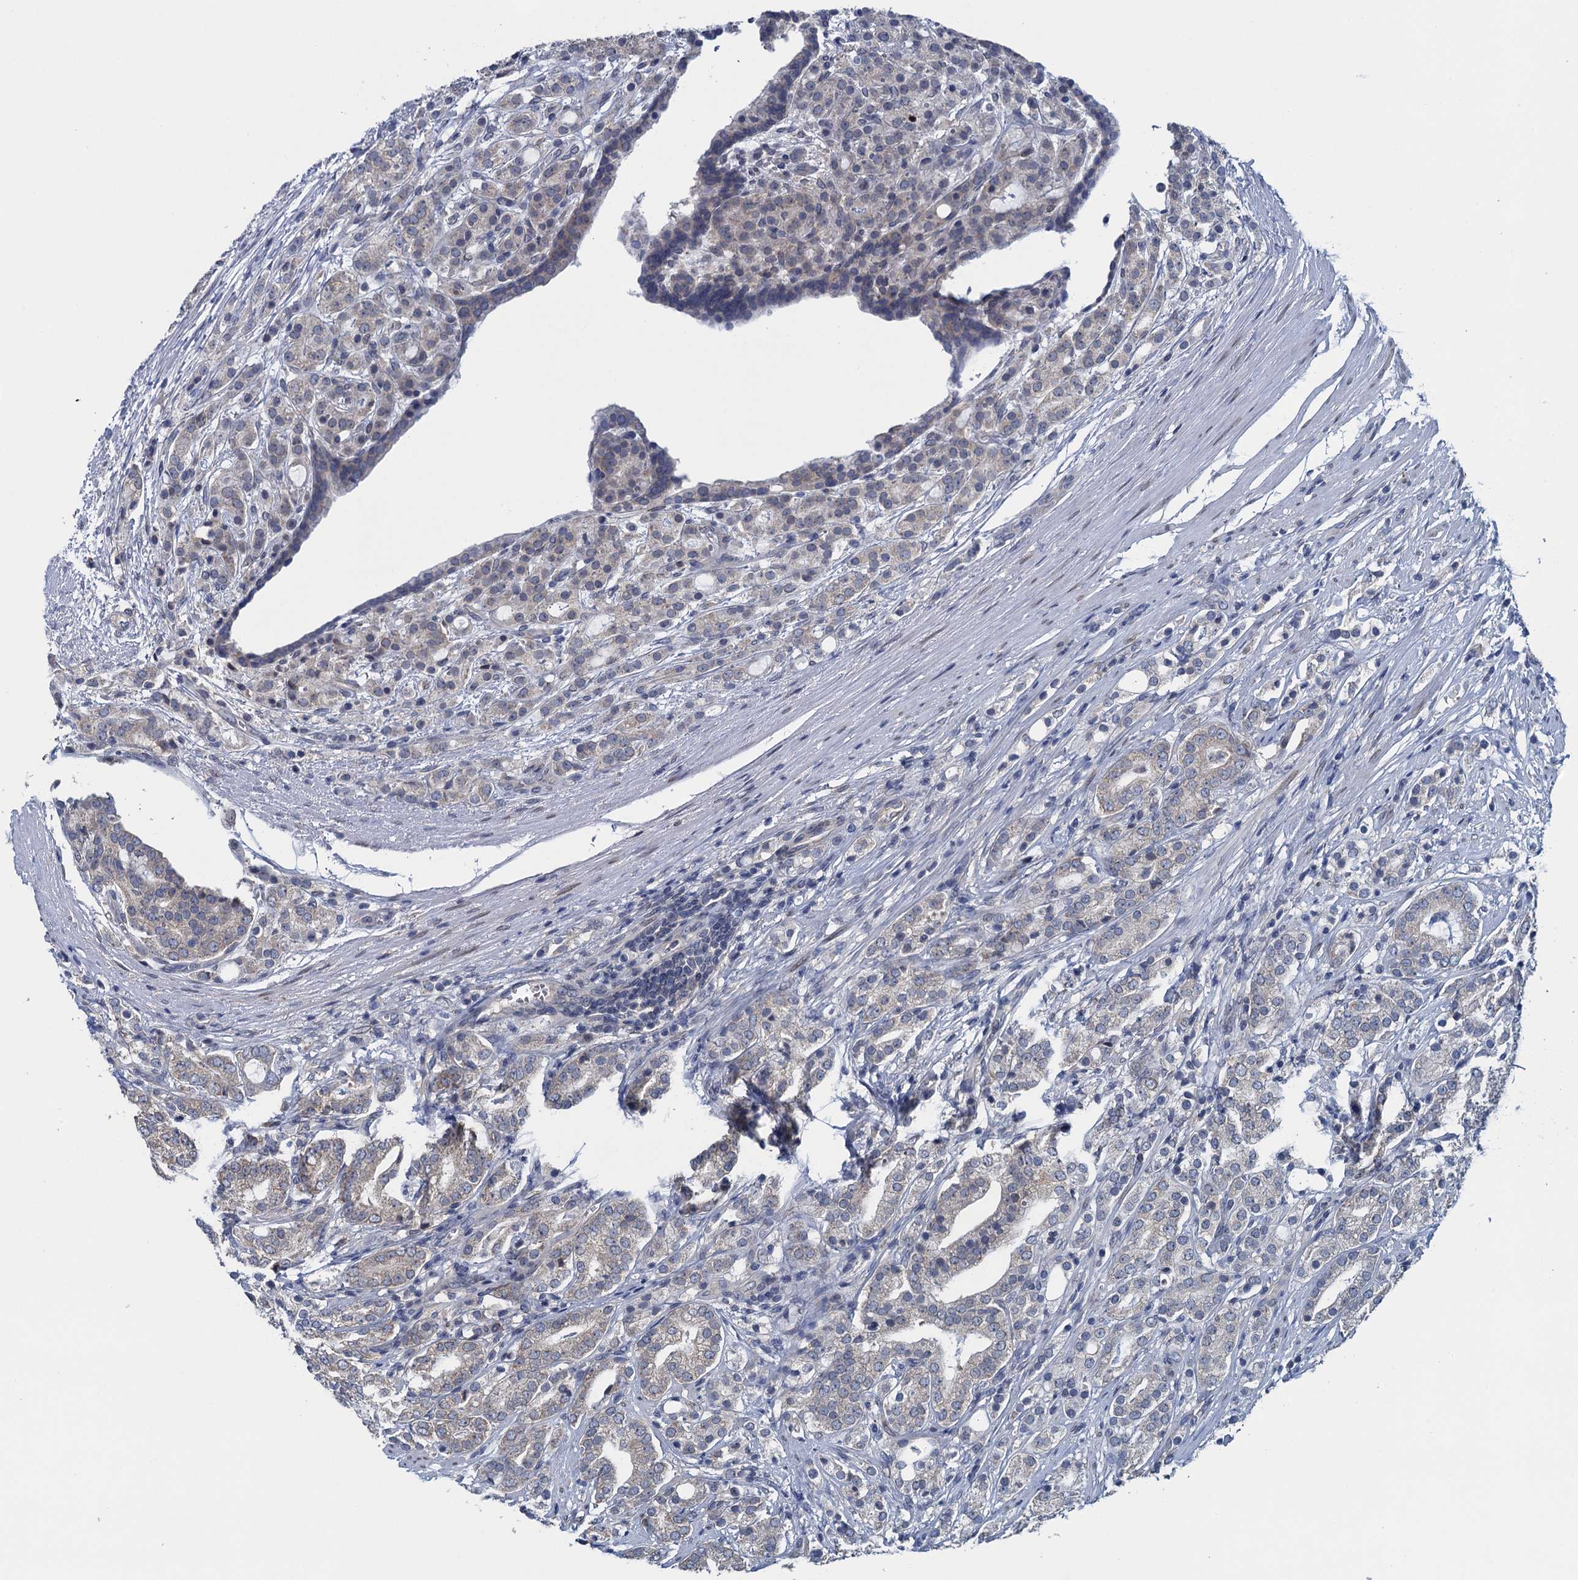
{"staining": {"intensity": "weak", "quantity": "<25%", "location": "cytoplasmic/membranous"}, "tissue": "prostate cancer", "cell_type": "Tumor cells", "image_type": "cancer", "snomed": [{"axis": "morphology", "description": "Adenocarcinoma, High grade"}, {"axis": "topography", "description": "Prostate"}], "caption": "Tumor cells are negative for brown protein staining in adenocarcinoma (high-grade) (prostate).", "gene": "CTU2", "patient": {"sex": "male", "age": 57}}